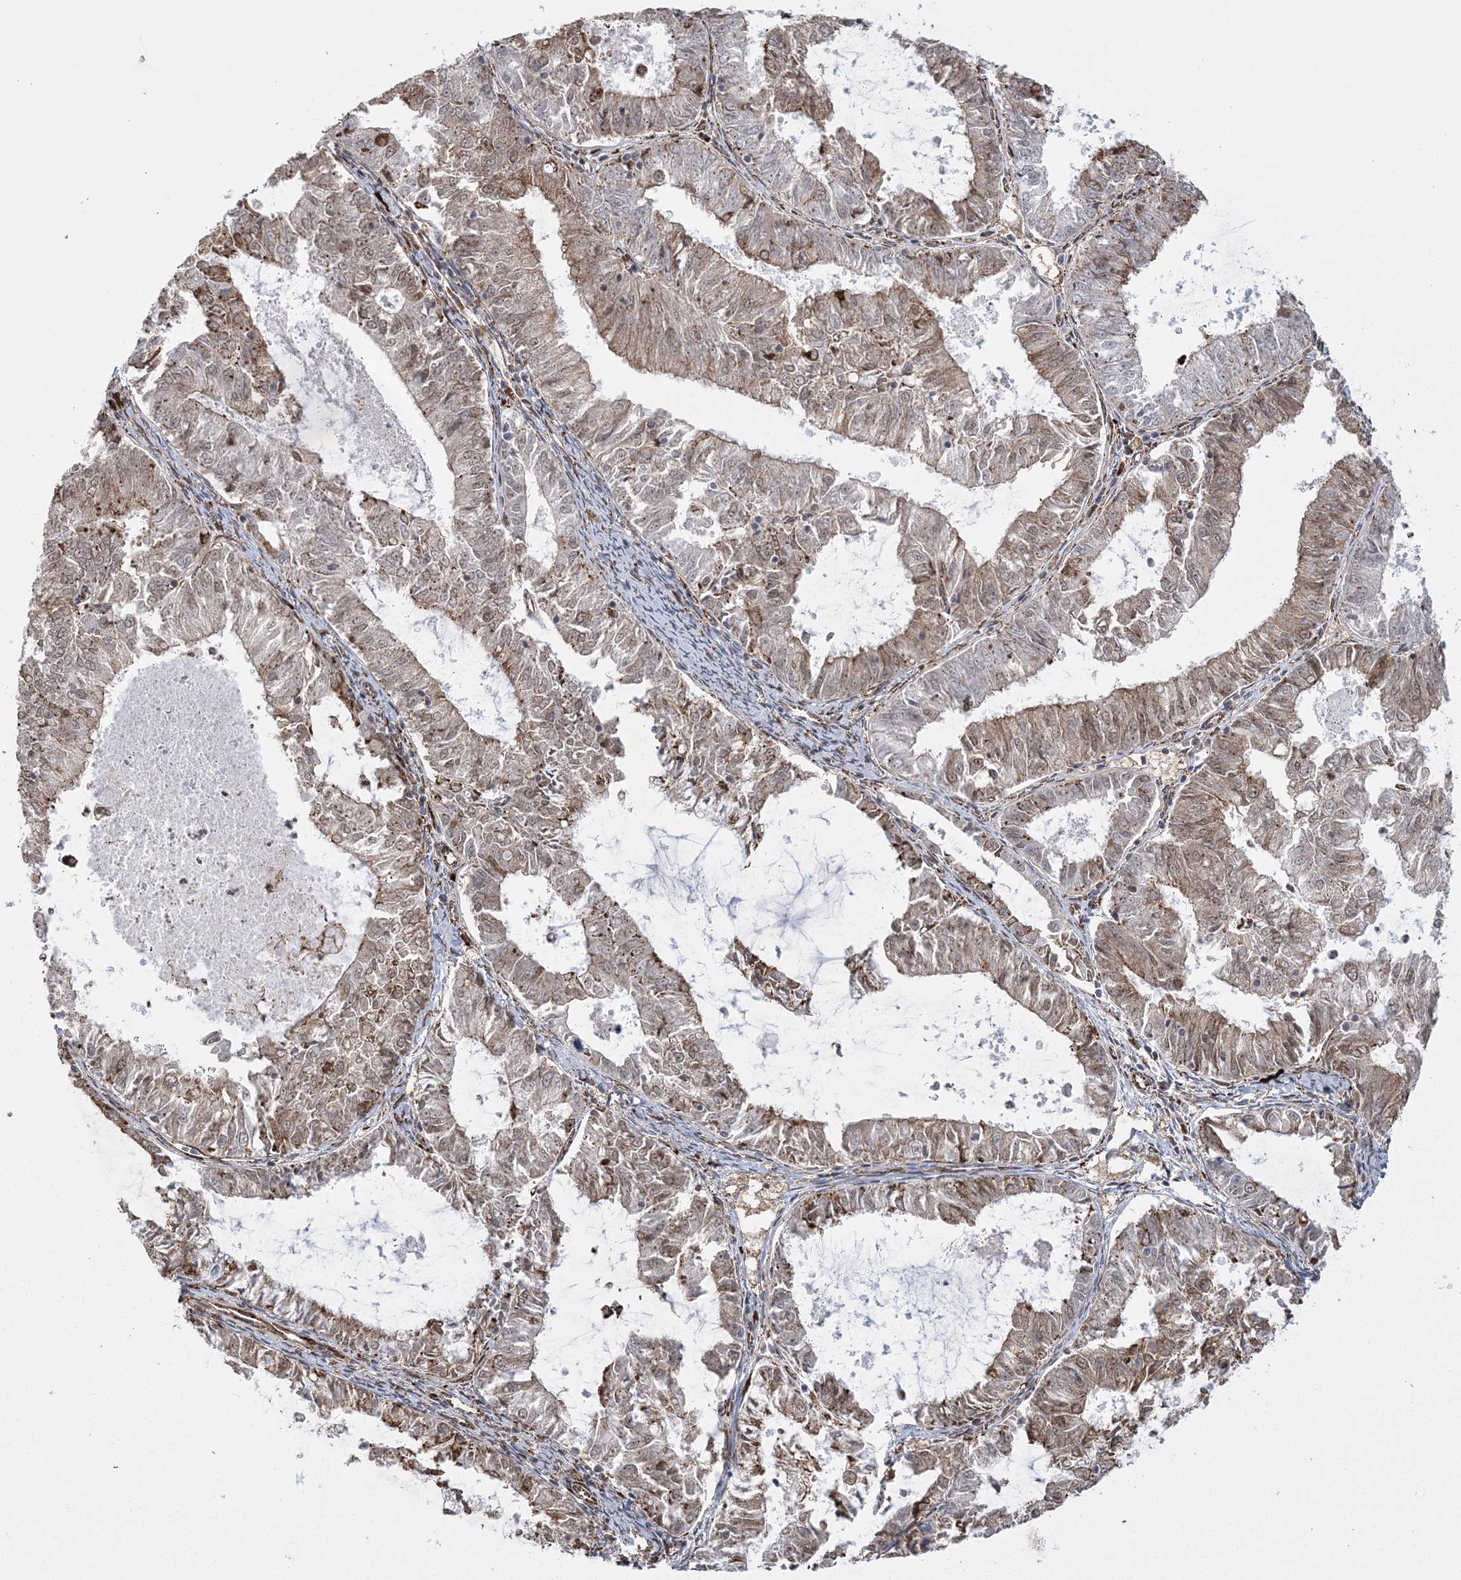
{"staining": {"intensity": "moderate", "quantity": "25%-75%", "location": "cytoplasmic/membranous"}, "tissue": "endometrial cancer", "cell_type": "Tumor cells", "image_type": "cancer", "snomed": [{"axis": "morphology", "description": "Adenocarcinoma, NOS"}, {"axis": "topography", "description": "Endometrium"}], "caption": "Immunohistochemistry (DAB (3,3'-diaminobenzidine)) staining of adenocarcinoma (endometrial) demonstrates moderate cytoplasmic/membranous protein expression in about 25%-75% of tumor cells.", "gene": "EFCAB12", "patient": {"sex": "female", "age": 57}}